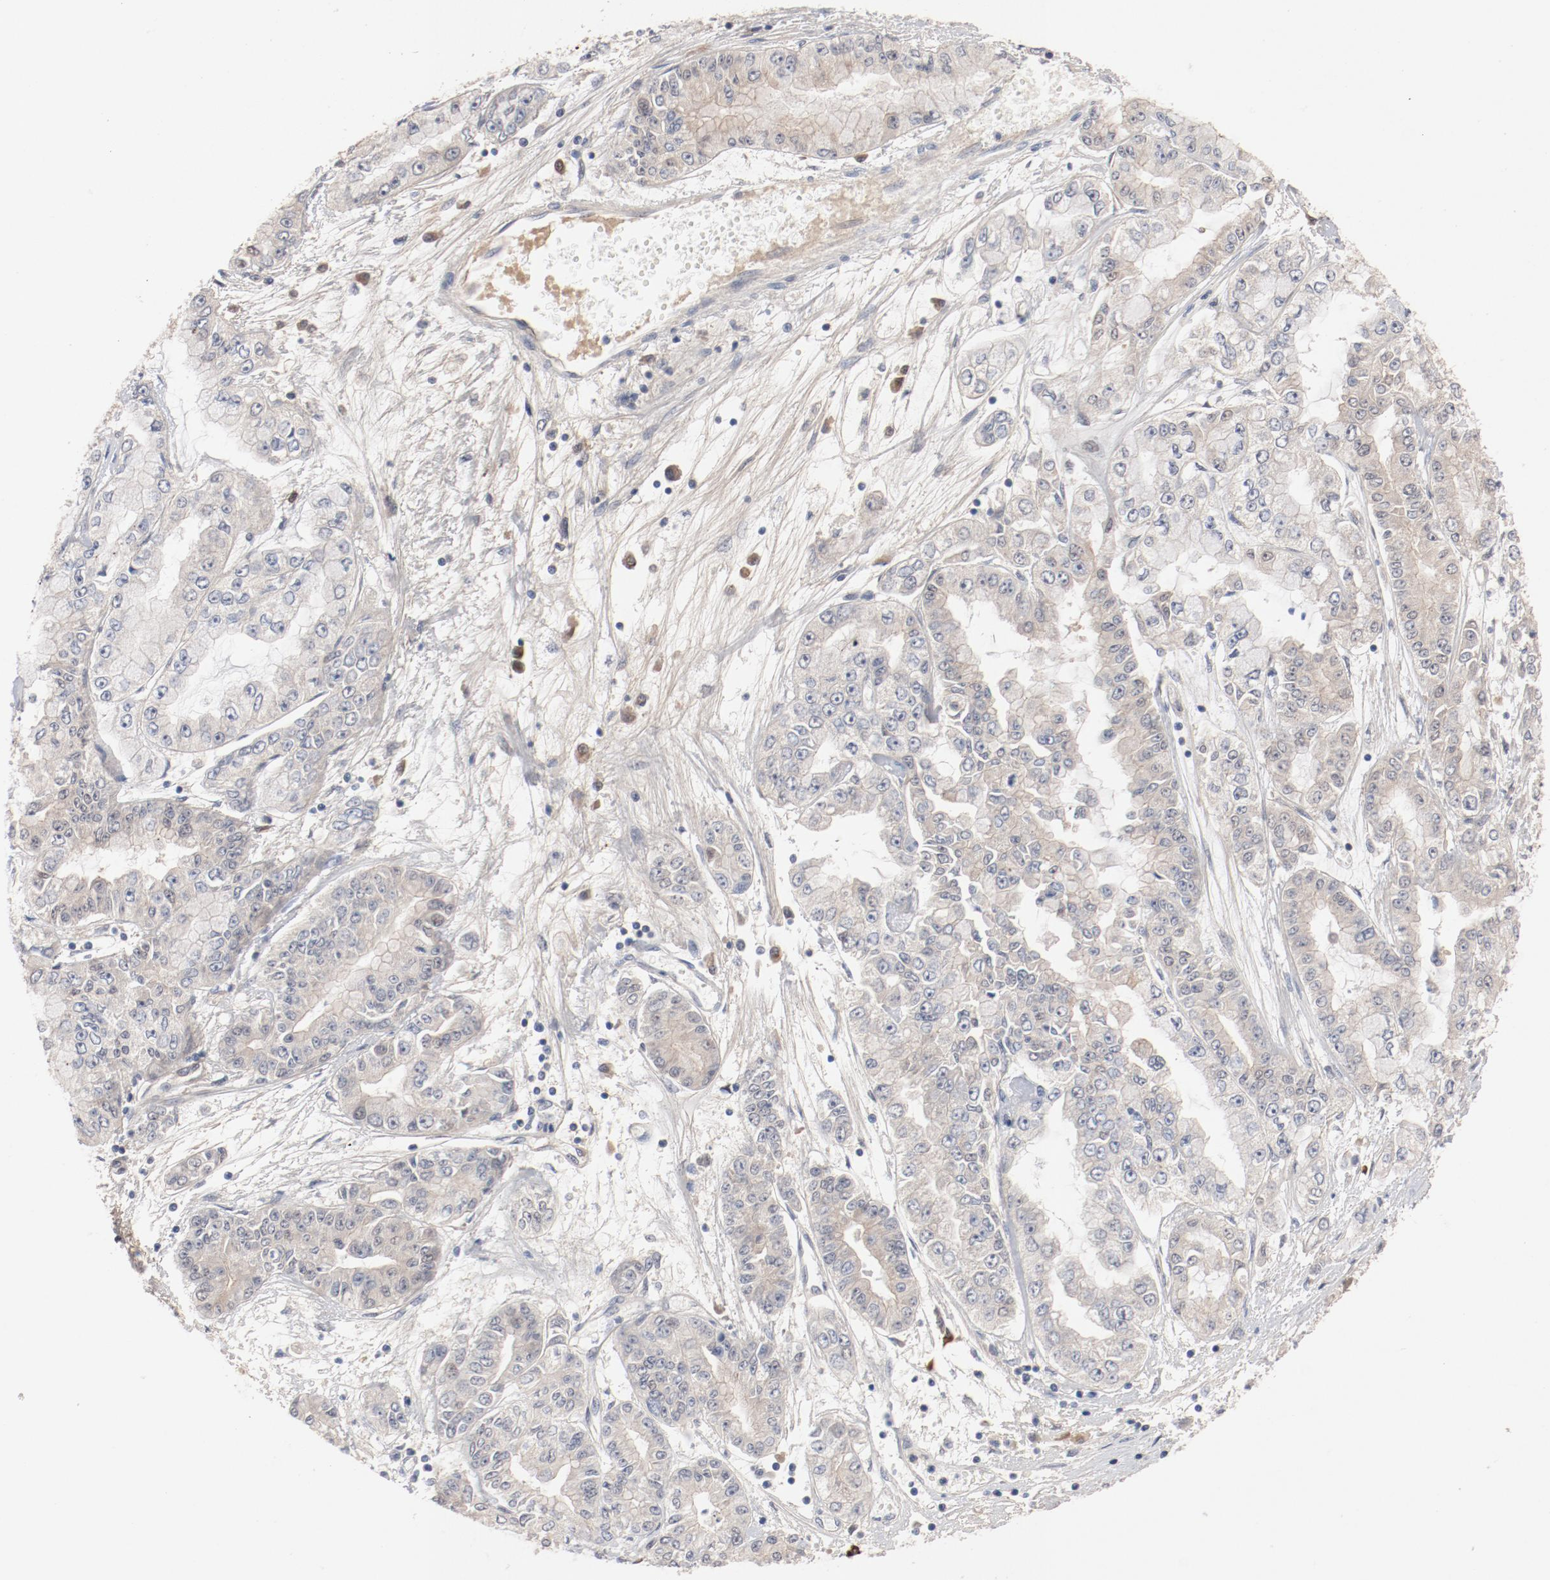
{"staining": {"intensity": "negative", "quantity": "none", "location": "none"}, "tissue": "liver cancer", "cell_type": "Tumor cells", "image_type": "cancer", "snomed": [{"axis": "morphology", "description": "Cholangiocarcinoma"}, {"axis": "topography", "description": "Liver"}], "caption": "Human liver cancer stained for a protein using IHC shows no positivity in tumor cells.", "gene": "PITPNM2", "patient": {"sex": "female", "age": 79}}